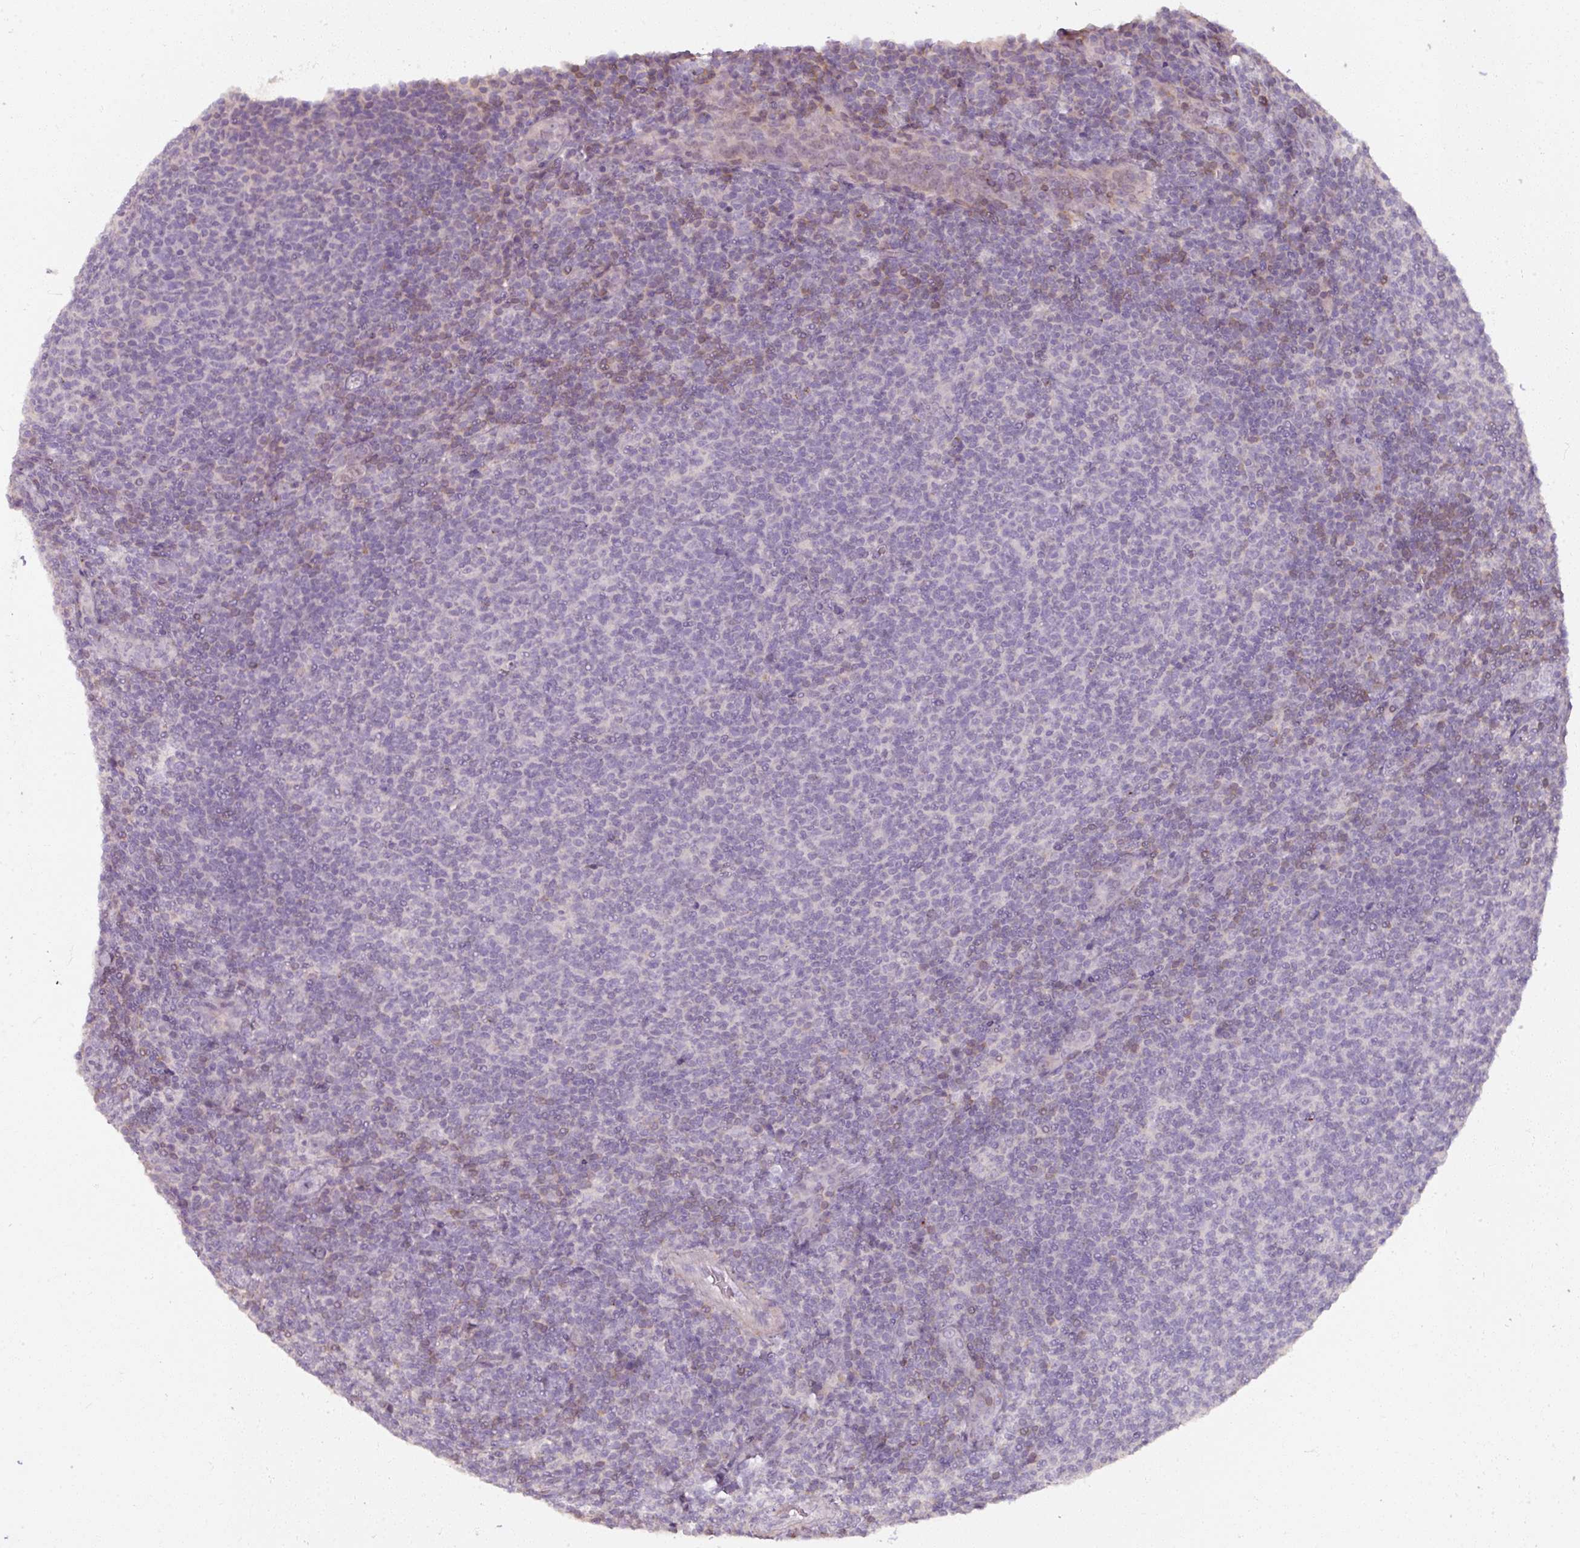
{"staining": {"intensity": "weak", "quantity": "<25%", "location": "cytoplasmic/membranous"}, "tissue": "lymphoma", "cell_type": "Tumor cells", "image_type": "cancer", "snomed": [{"axis": "morphology", "description": "Malignant lymphoma, non-Hodgkin's type, Low grade"}, {"axis": "topography", "description": "Lymph node"}], "caption": "This is an IHC photomicrograph of low-grade malignant lymphoma, non-Hodgkin's type. There is no positivity in tumor cells.", "gene": "PNMA6A", "patient": {"sex": "male", "age": 66}}